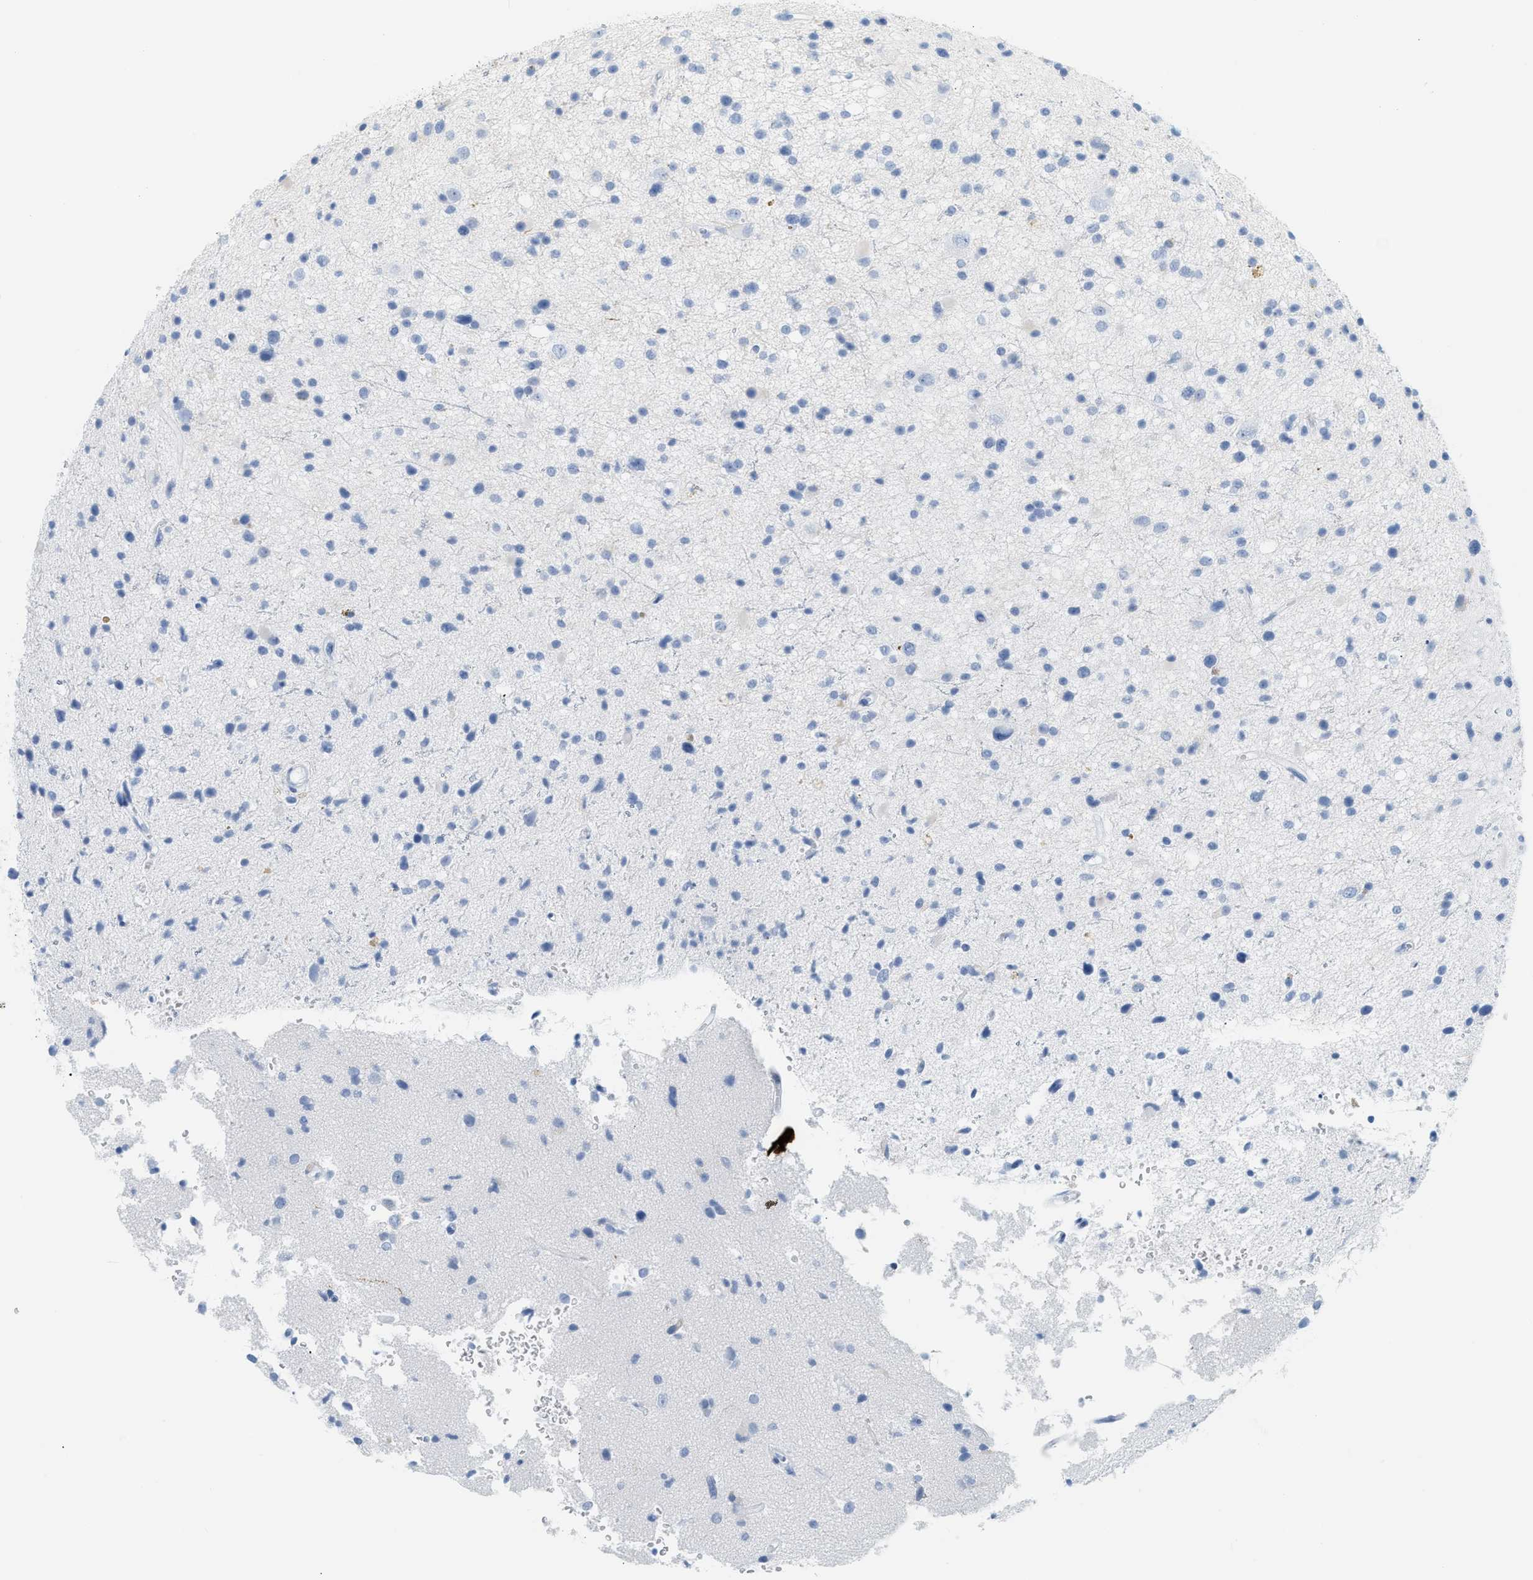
{"staining": {"intensity": "negative", "quantity": "none", "location": "none"}, "tissue": "glioma", "cell_type": "Tumor cells", "image_type": "cancer", "snomed": [{"axis": "morphology", "description": "Glioma, malignant, High grade"}, {"axis": "topography", "description": "Brain"}], "caption": "High magnification brightfield microscopy of glioma stained with DAB (brown) and counterstained with hematoxylin (blue): tumor cells show no significant positivity. (Stains: DAB immunohistochemistry with hematoxylin counter stain, Microscopy: brightfield microscopy at high magnification).", "gene": "DES", "patient": {"sex": "male", "age": 33}}